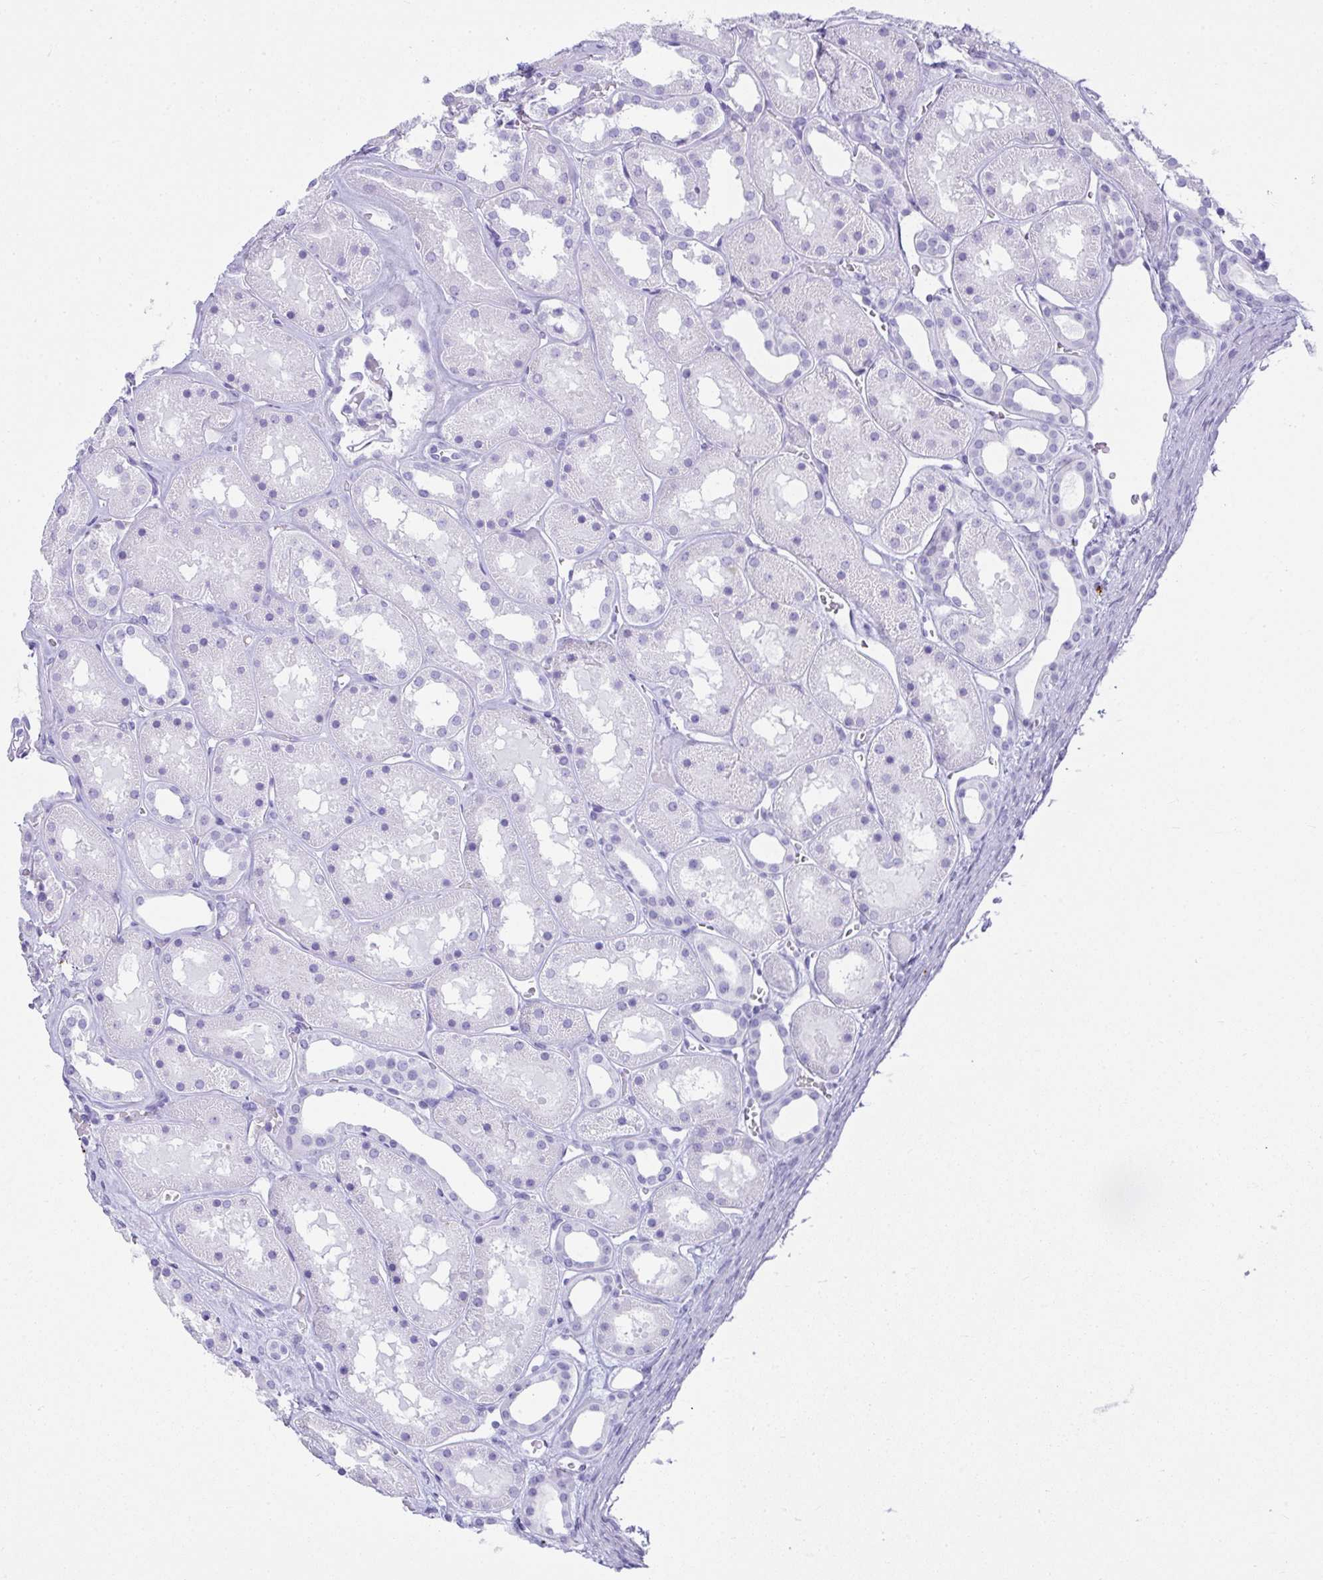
{"staining": {"intensity": "negative", "quantity": "none", "location": "none"}, "tissue": "kidney", "cell_type": "Cells in glomeruli", "image_type": "normal", "snomed": [{"axis": "morphology", "description": "Normal tissue, NOS"}, {"axis": "topography", "description": "Kidney"}], "caption": "Photomicrograph shows no protein expression in cells in glomeruli of unremarkable kidney. (IHC, brightfield microscopy, high magnification).", "gene": "CDADC1", "patient": {"sex": "female", "age": 41}}